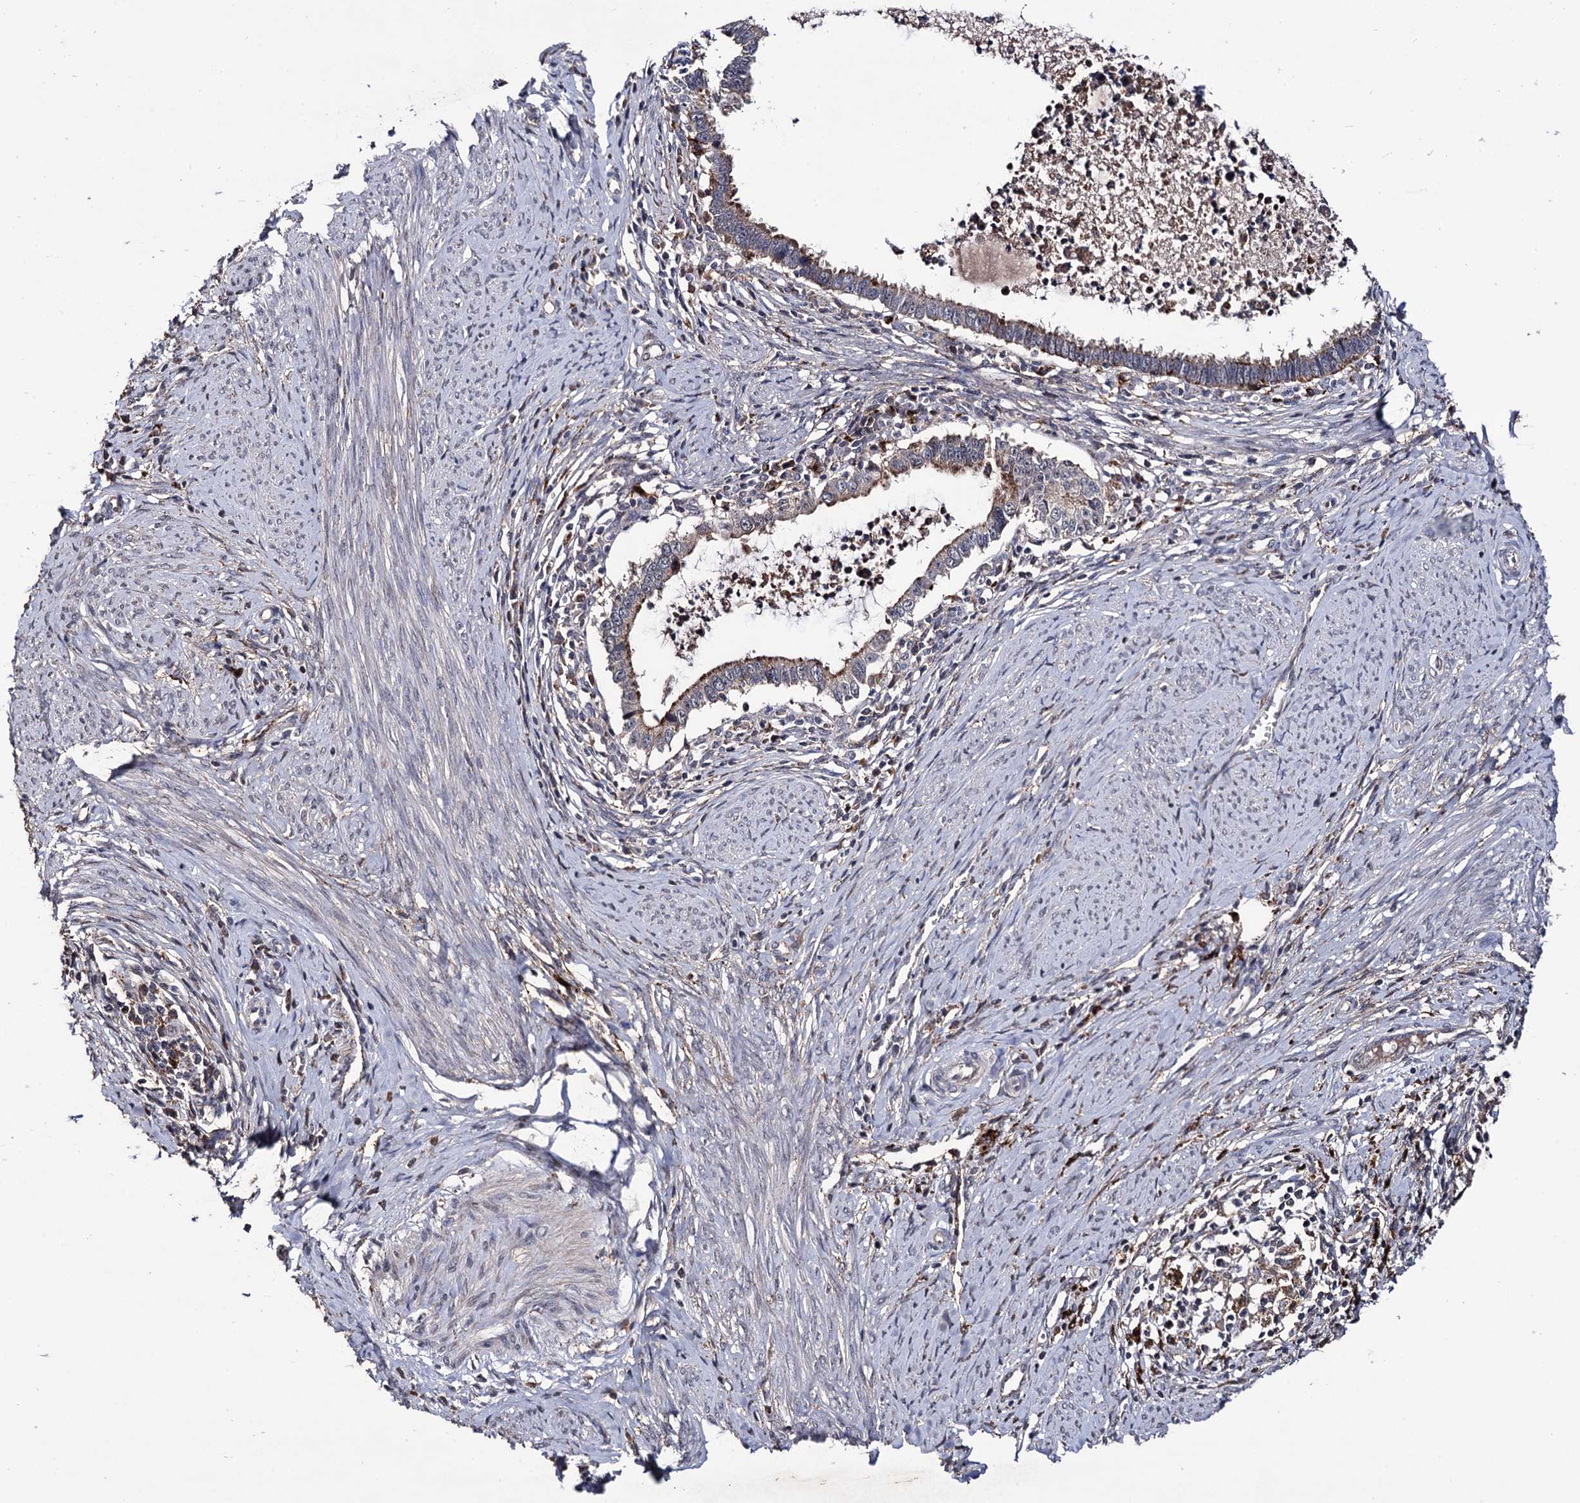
{"staining": {"intensity": "moderate", "quantity": "25%-75%", "location": "cytoplasmic/membranous"}, "tissue": "cervical cancer", "cell_type": "Tumor cells", "image_type": "cancer", "snomed": [{"axis": "morphology", "description": "Adenocarcinoma, NOS"}, {"axis": "topography", "description": "Cervix"}], "caption": "This is a micrograph of IHC staining of adenocarcinoma (cervical), which shows moderate expression in the cytoplasmic/membranous of tumor cells.", "gene": "MICAL2", "patient": {"sex": "female", "age": 36}}